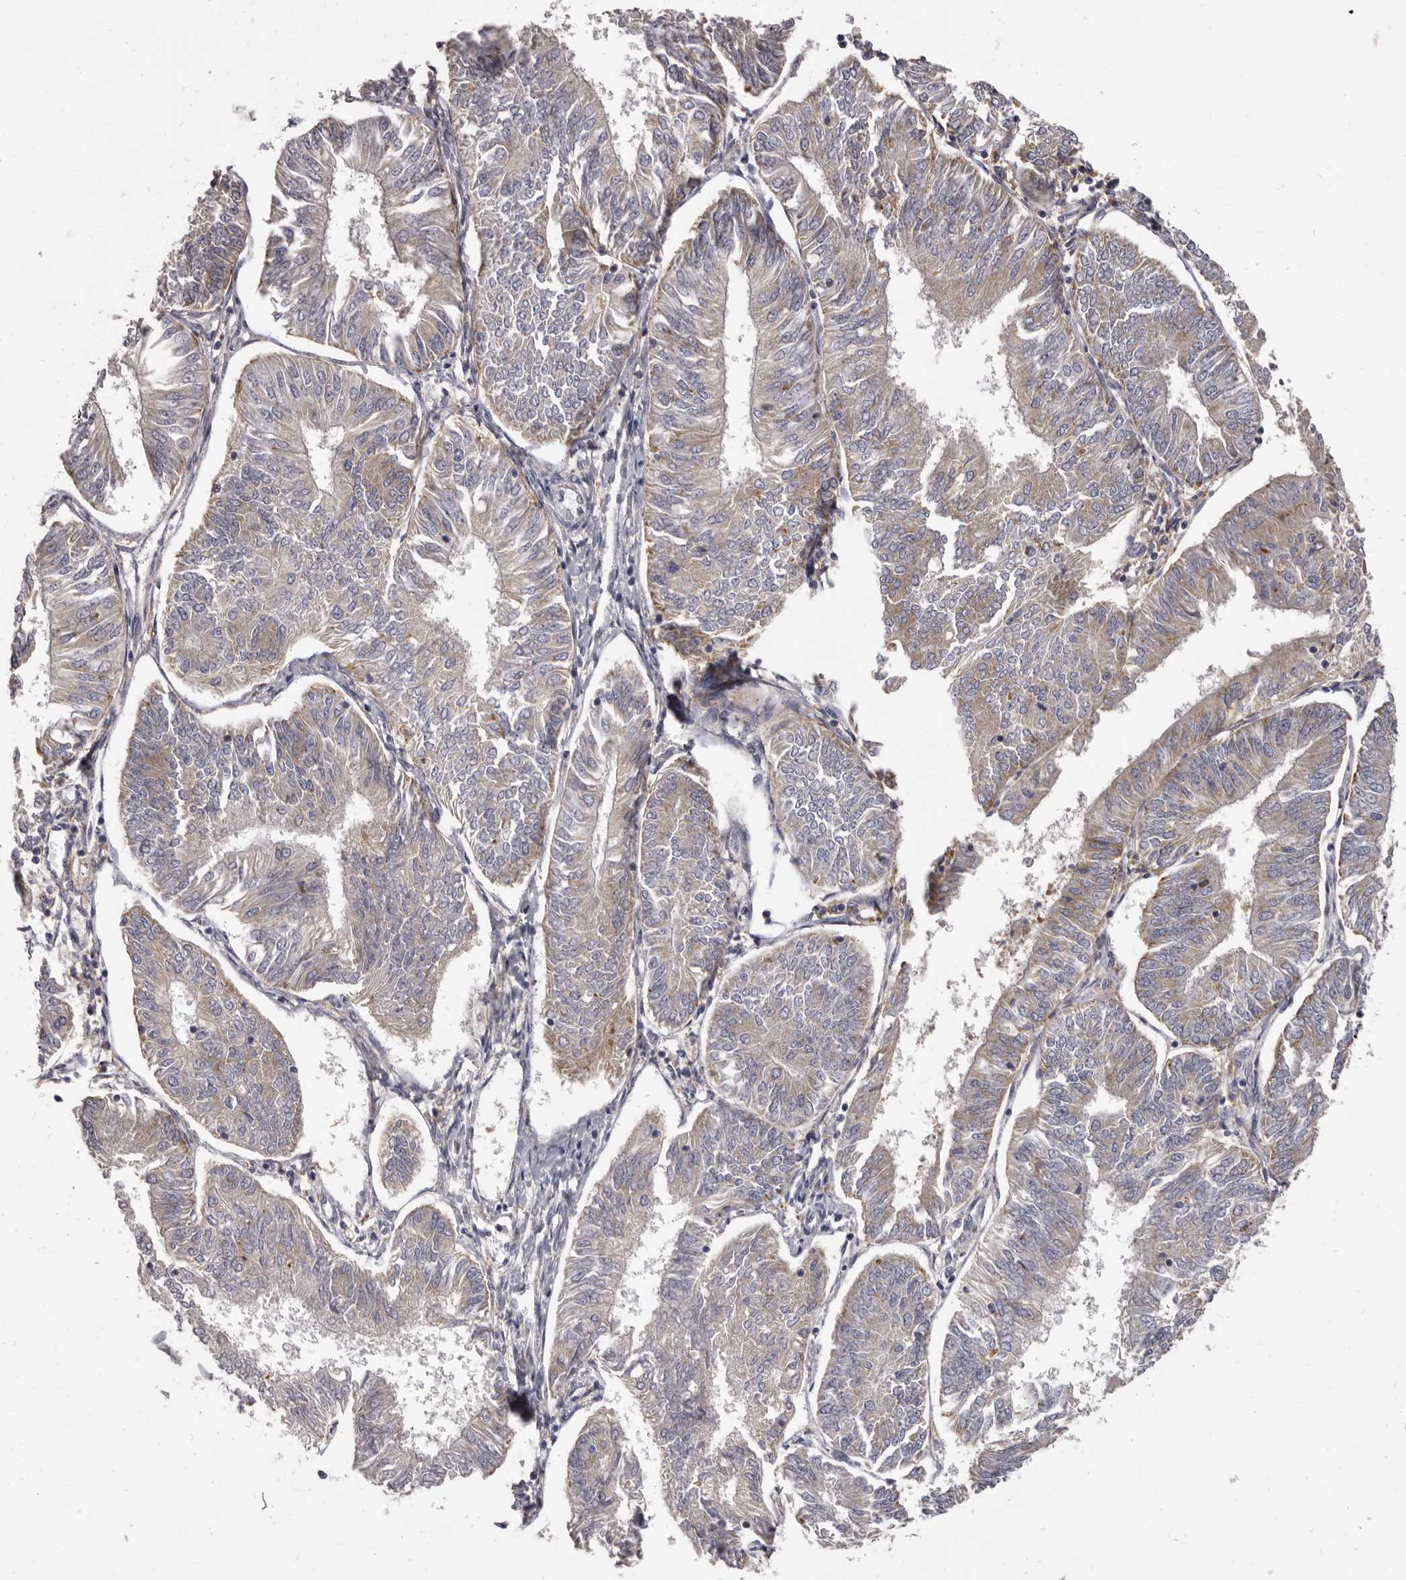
{"staining": {"intensity": "negative", "quantity": "none", "location": "none"}, "tissue": "endometrial cancer", "cell_type": "Tumor cells", "image_type": "cancer", "snomed": [{"axis": "morphology", "description": "Adenocarcinoma, NOS"}, {"axis": "topography", "description": "Endometrium"}], "caption": "Immunohistochemistry (IHC) histopathology image of neoplastic tissue: adenocarcinoma (endometrial) stained with DAB (3,3'-diaminobenzidine) reveals no significant protein expression in tumor cells.", "gene": "PI4K2A", "patient": {"sex": "female", "age": 58}}